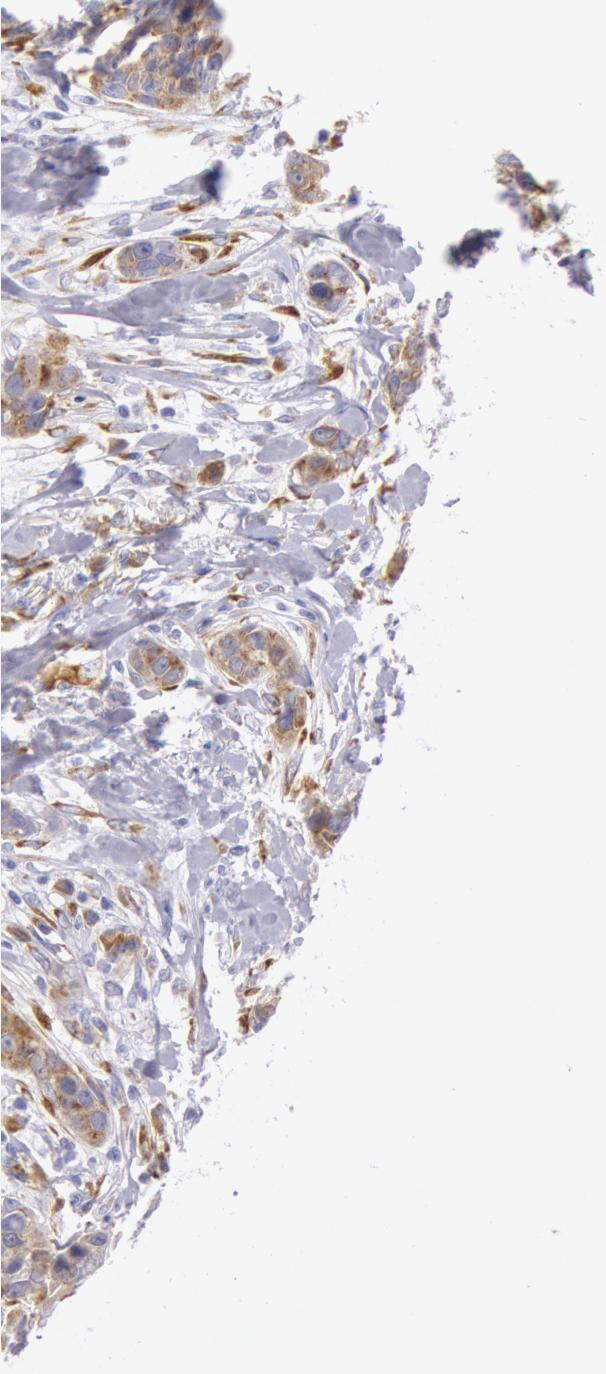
{"staining": {"intensity": "moderate", "quantity": ">75%", "location": "cytoplasmic/membranous"}, "tissue": "breast cancer", "cell_type": "Tumor cells", "image_type": "cancer", "snomed": [{"axis": "morphology", "description": "Duct carcinoma"}, {"axis": "topography", "description": "Breast"}], "caption": "This is a histology image of IHC staining of breast cancer, which shows moderate expression in the cytoplasmic/membranous of tumor cells.", "gene": "CIDEB", "patient": {"sex": "female", "age": 91}}